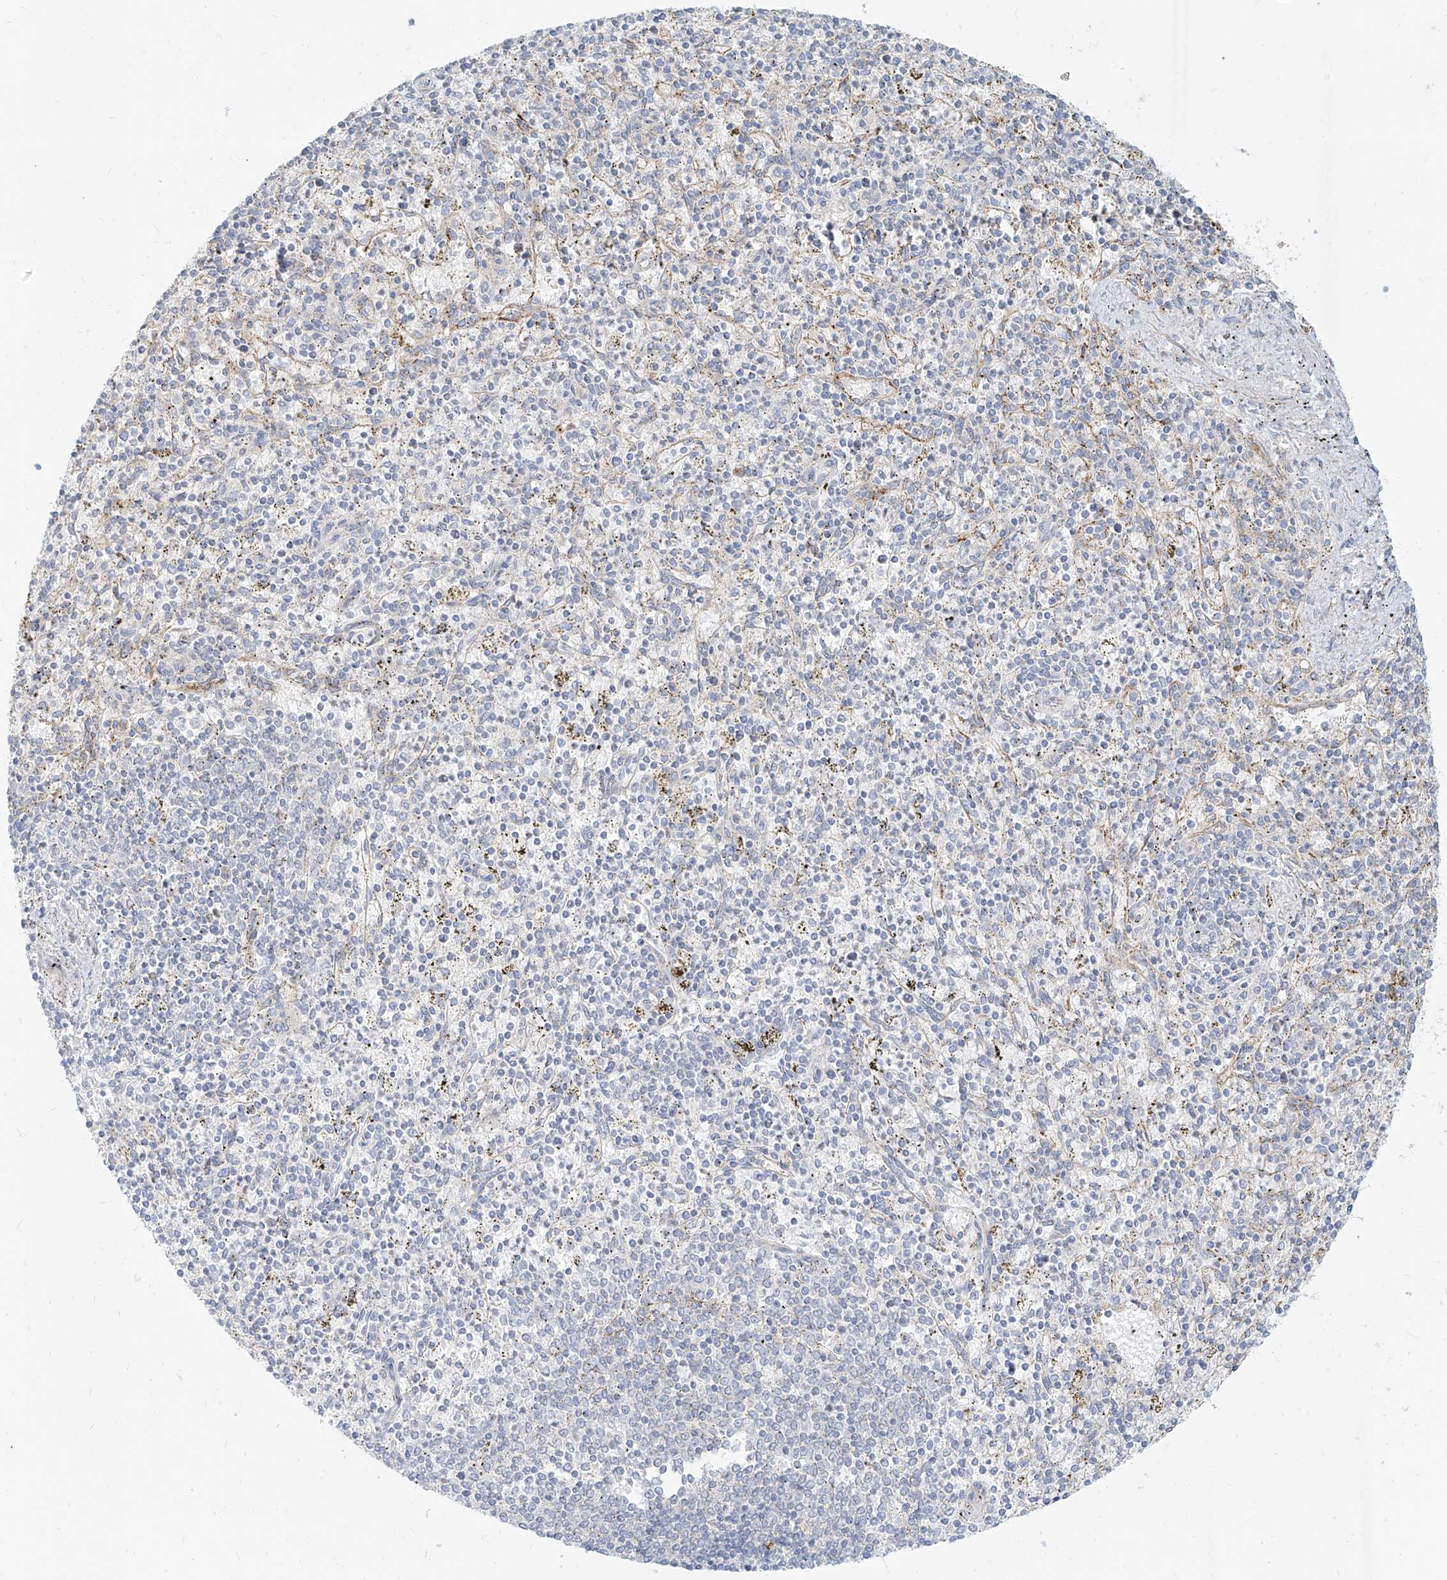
{"staining": {"intensity": "negative", "quantity": "none", "location": "none"}, "tissue": "spleen", "cell_type": "Cells in red pulp", "image_type": "normal", "snomed": [{"axis": "morphology", "description": "Normal tissue, NOS"}, {"axis": "topography", "description": "Spleen"}], "caption": "Immunohistochemistry (IHC) of benign spleen shows no expression in cells in red pulp.", "gene": "MTX2", "patient": {"sex": "male", "age": 72}}